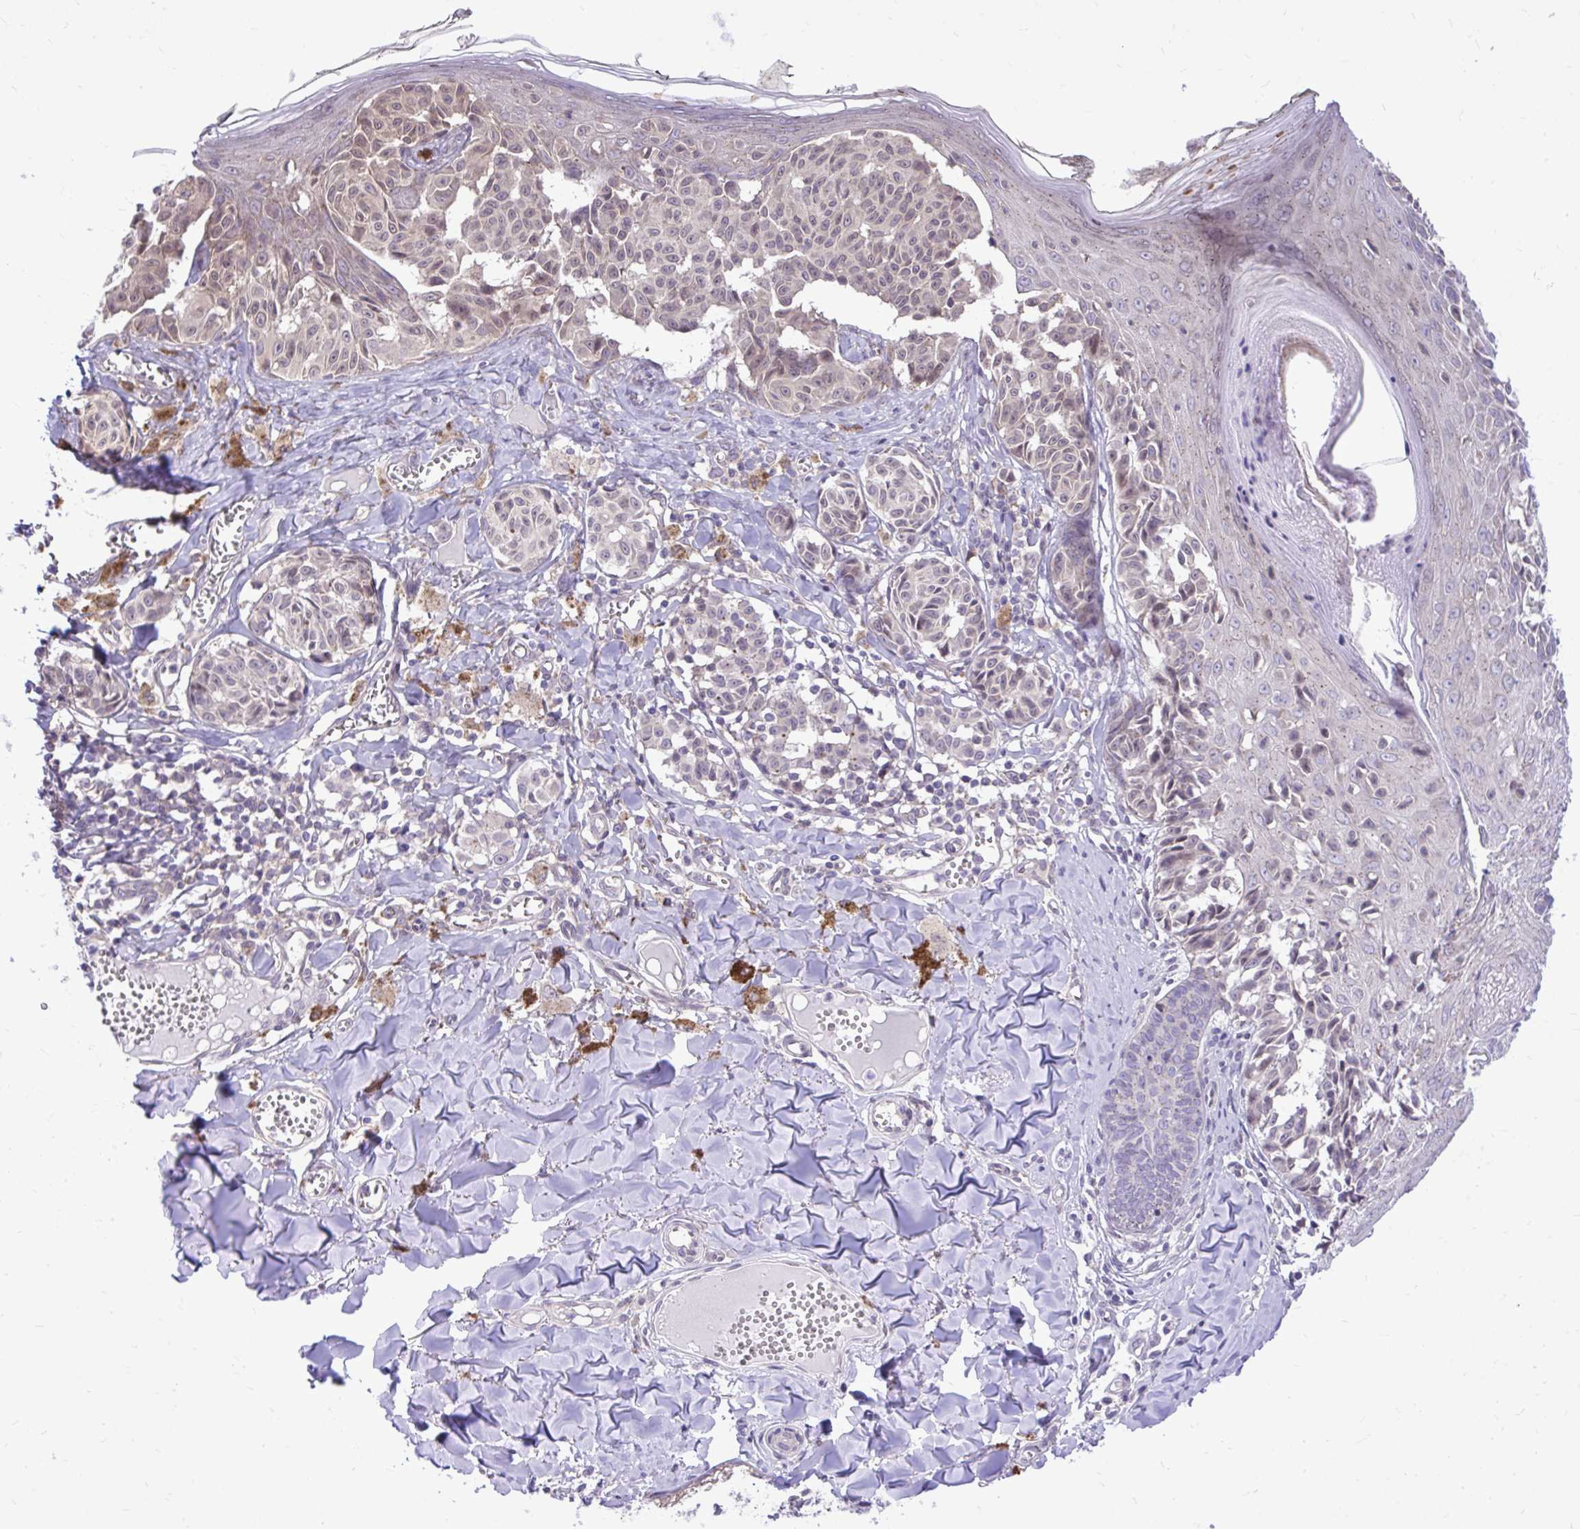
{"staining": {"intensity": "negative", "quantity": "none", "location": "none"}, "tissue": "melanoma", "cell_type": "Tumor cells", "image_type": "cancer", "snomed": [{"axis": "morphology", "description": "Malignant melanoma, NOS"}, {"axis": "topography", "description": "Skin"}], "caption": "This is an immunohistochemistry (IHC) histopathology image of melanoma. There is no staining in tumor cells.", "gene": "CEACAM18", "patient": {"sex": "female", "age": 43}}